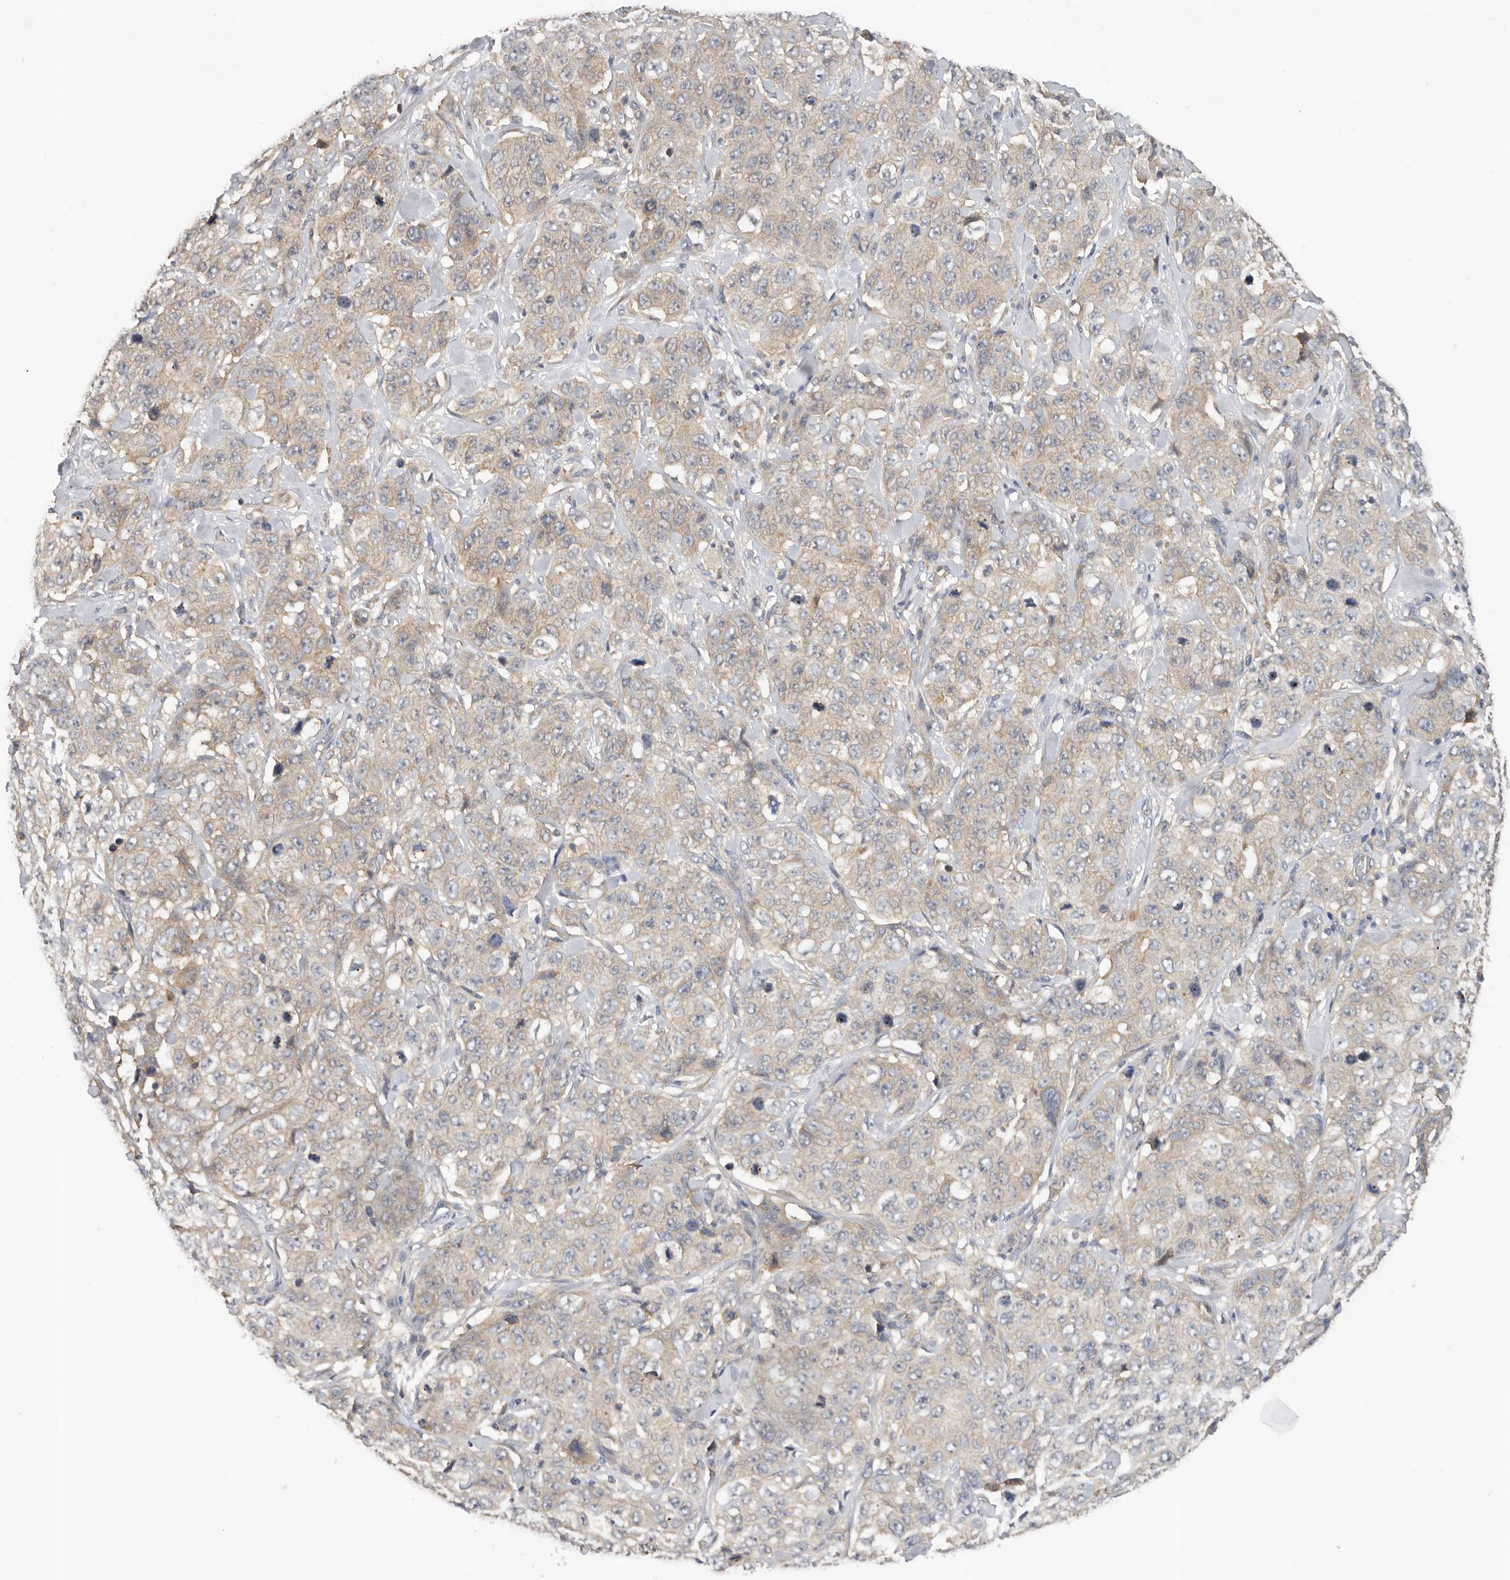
{"staining": {"intensity": "weak", "quantity": ">75%", "location": "cytoplasmic/membranous"}, "tissue": "stomach cancer", "cell_type": "Tumor cells", "image_type": "cancer", "snomed": [{"axis": "morphology", "description": "Adenocarcinoma, NOS"}, {"axis": "topography", "description": "Stomach"}], "caption": "An IHC histopathology image of neoplastic tissue is shown. Protein staining in brown highlights weak cytoplasmic/membranous positivity in adenocarcinoma (stomach) within tumor cells. (DAB (3,3'-diaminobenzidine) = brown stain, brightfield microscopy at high magnification).", "gene": "PPP1R42", "patient": {"sex": "male", "age": 48}}